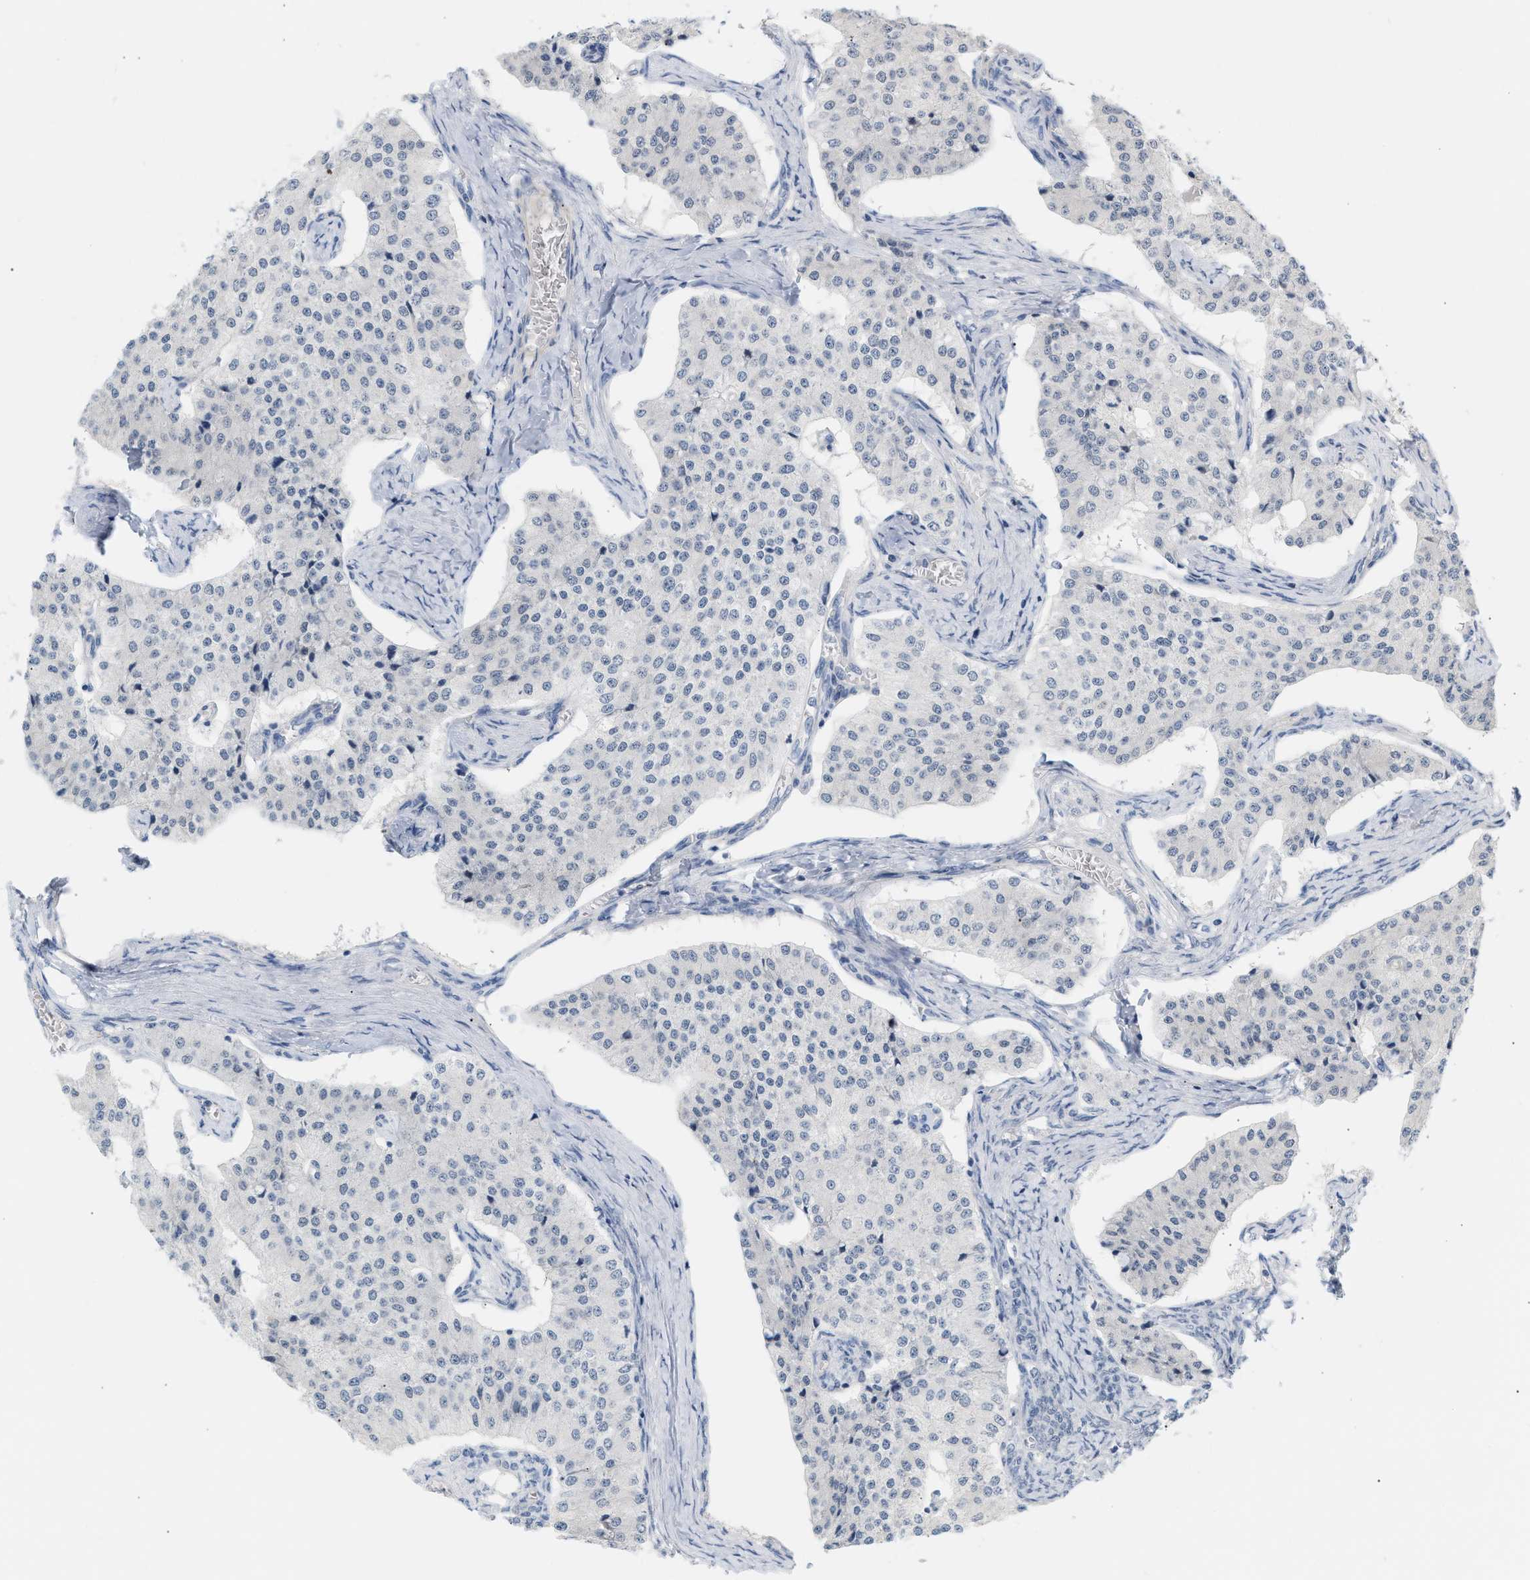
{"staining": {"intensity": "negative", "quantity": "none", "location": "none"}, "tissue": "carcinoid", "cell_type": "Tumor cells", "image_type": "cancer", "snomed": [{"axis": "morphology", "description": "Carcinoid, malignant, NOS"}, {"axis": "topography", "description": "Colon"}], "caption": "There is no significant staining in tumor cells of malignant carcinoid.", "gene": "LRCH1", "patient": {"sex": "female", "age": 52}}